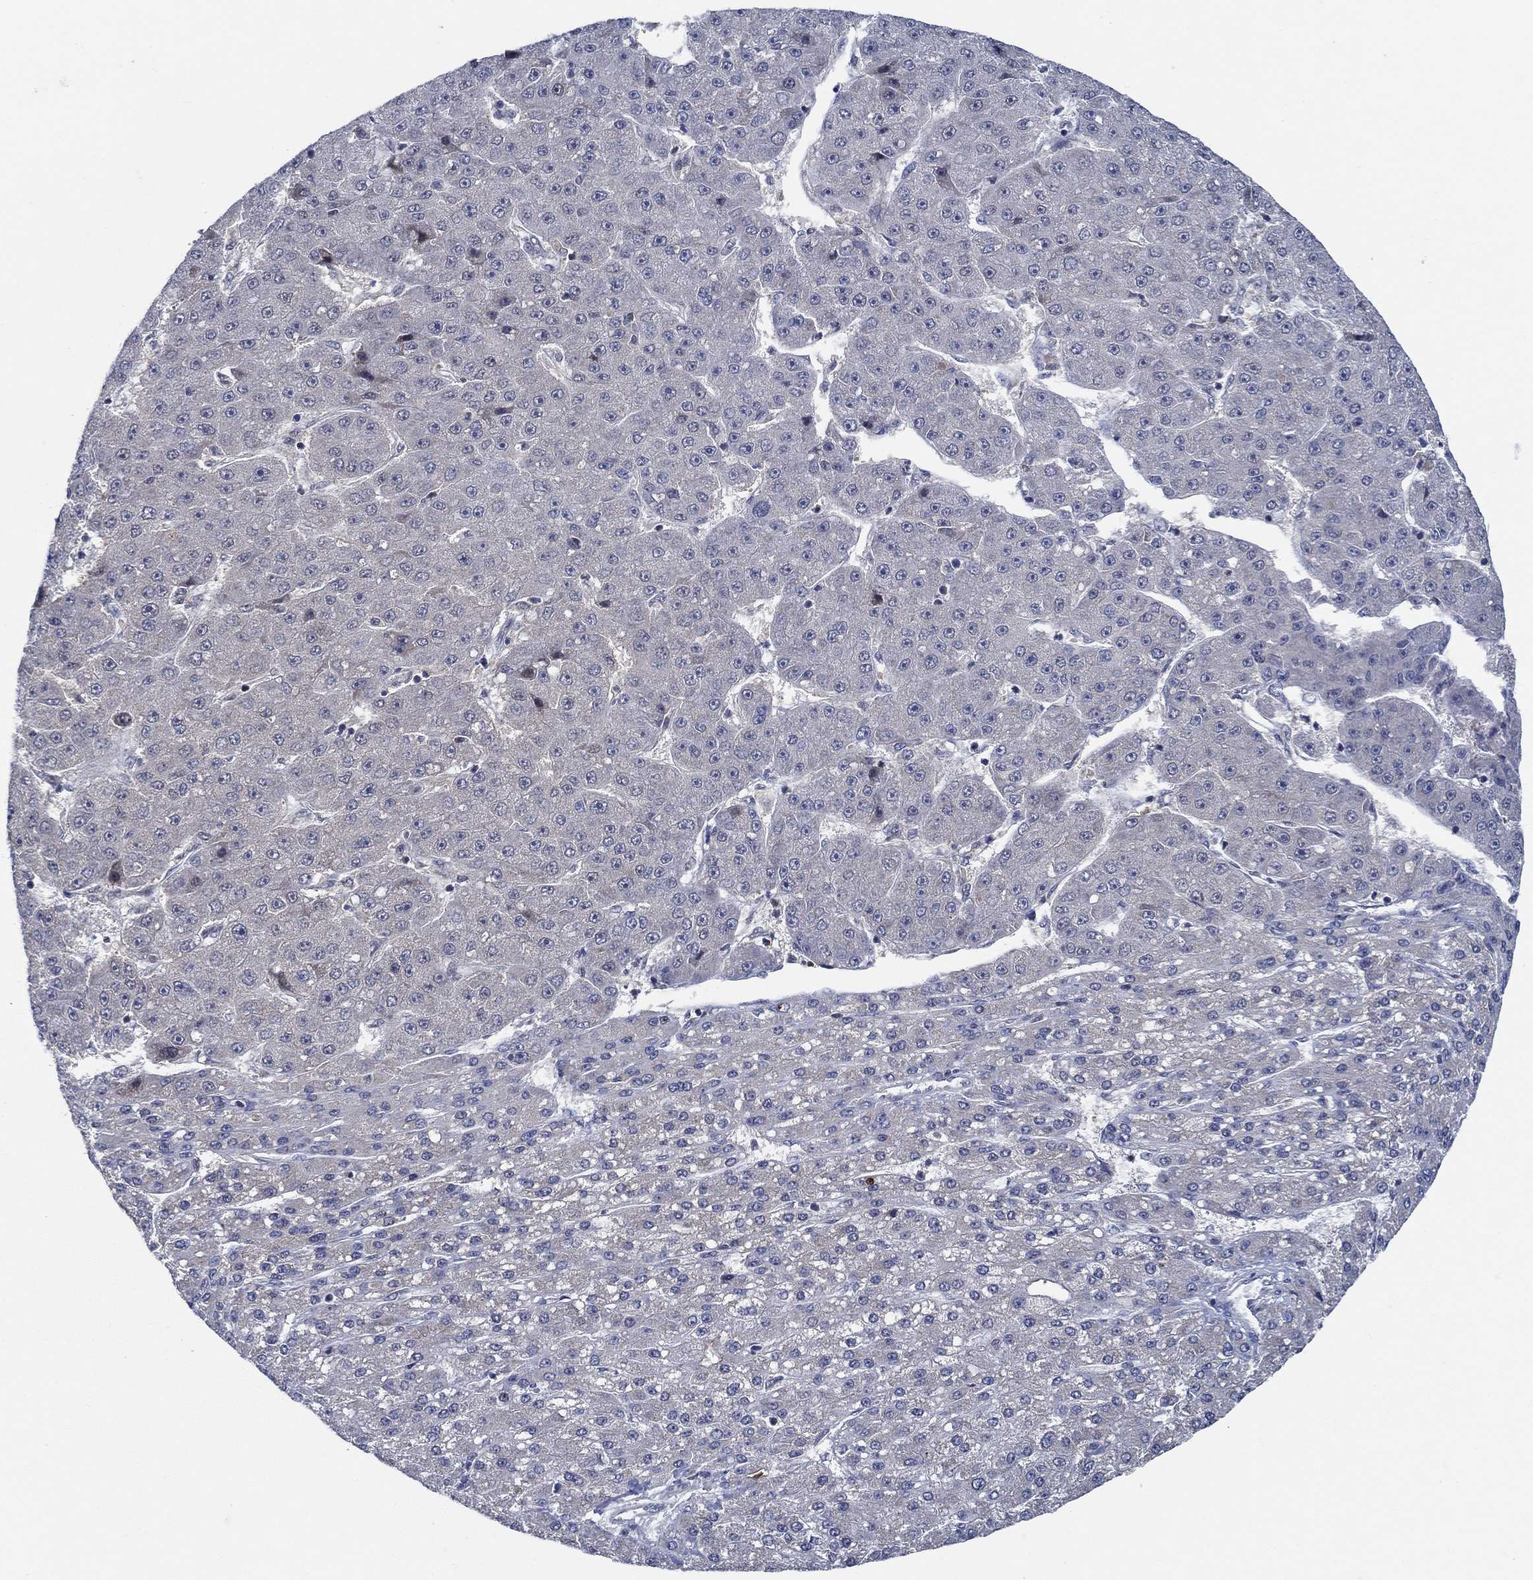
{"staining": {"intensity": "negative", "quantity": "none", "location": "none"}, "tissue": "liver cancer", "cell_type": "Tumor cells", "image_type": "cancer", "snomed": [{"axis": "morphology", "description": "Carcinoma, Hepatocellular, NOS"}, {"axis": "topography", "description": "Liver"}], "caption": "Hepatocellular carcinoma (liver) stained for a protein using immunohistochemistry (IHC) exhibits no positivity tumor cells.", "gene": "DACT1", "patient": {"sex": "male", "age": 67}}